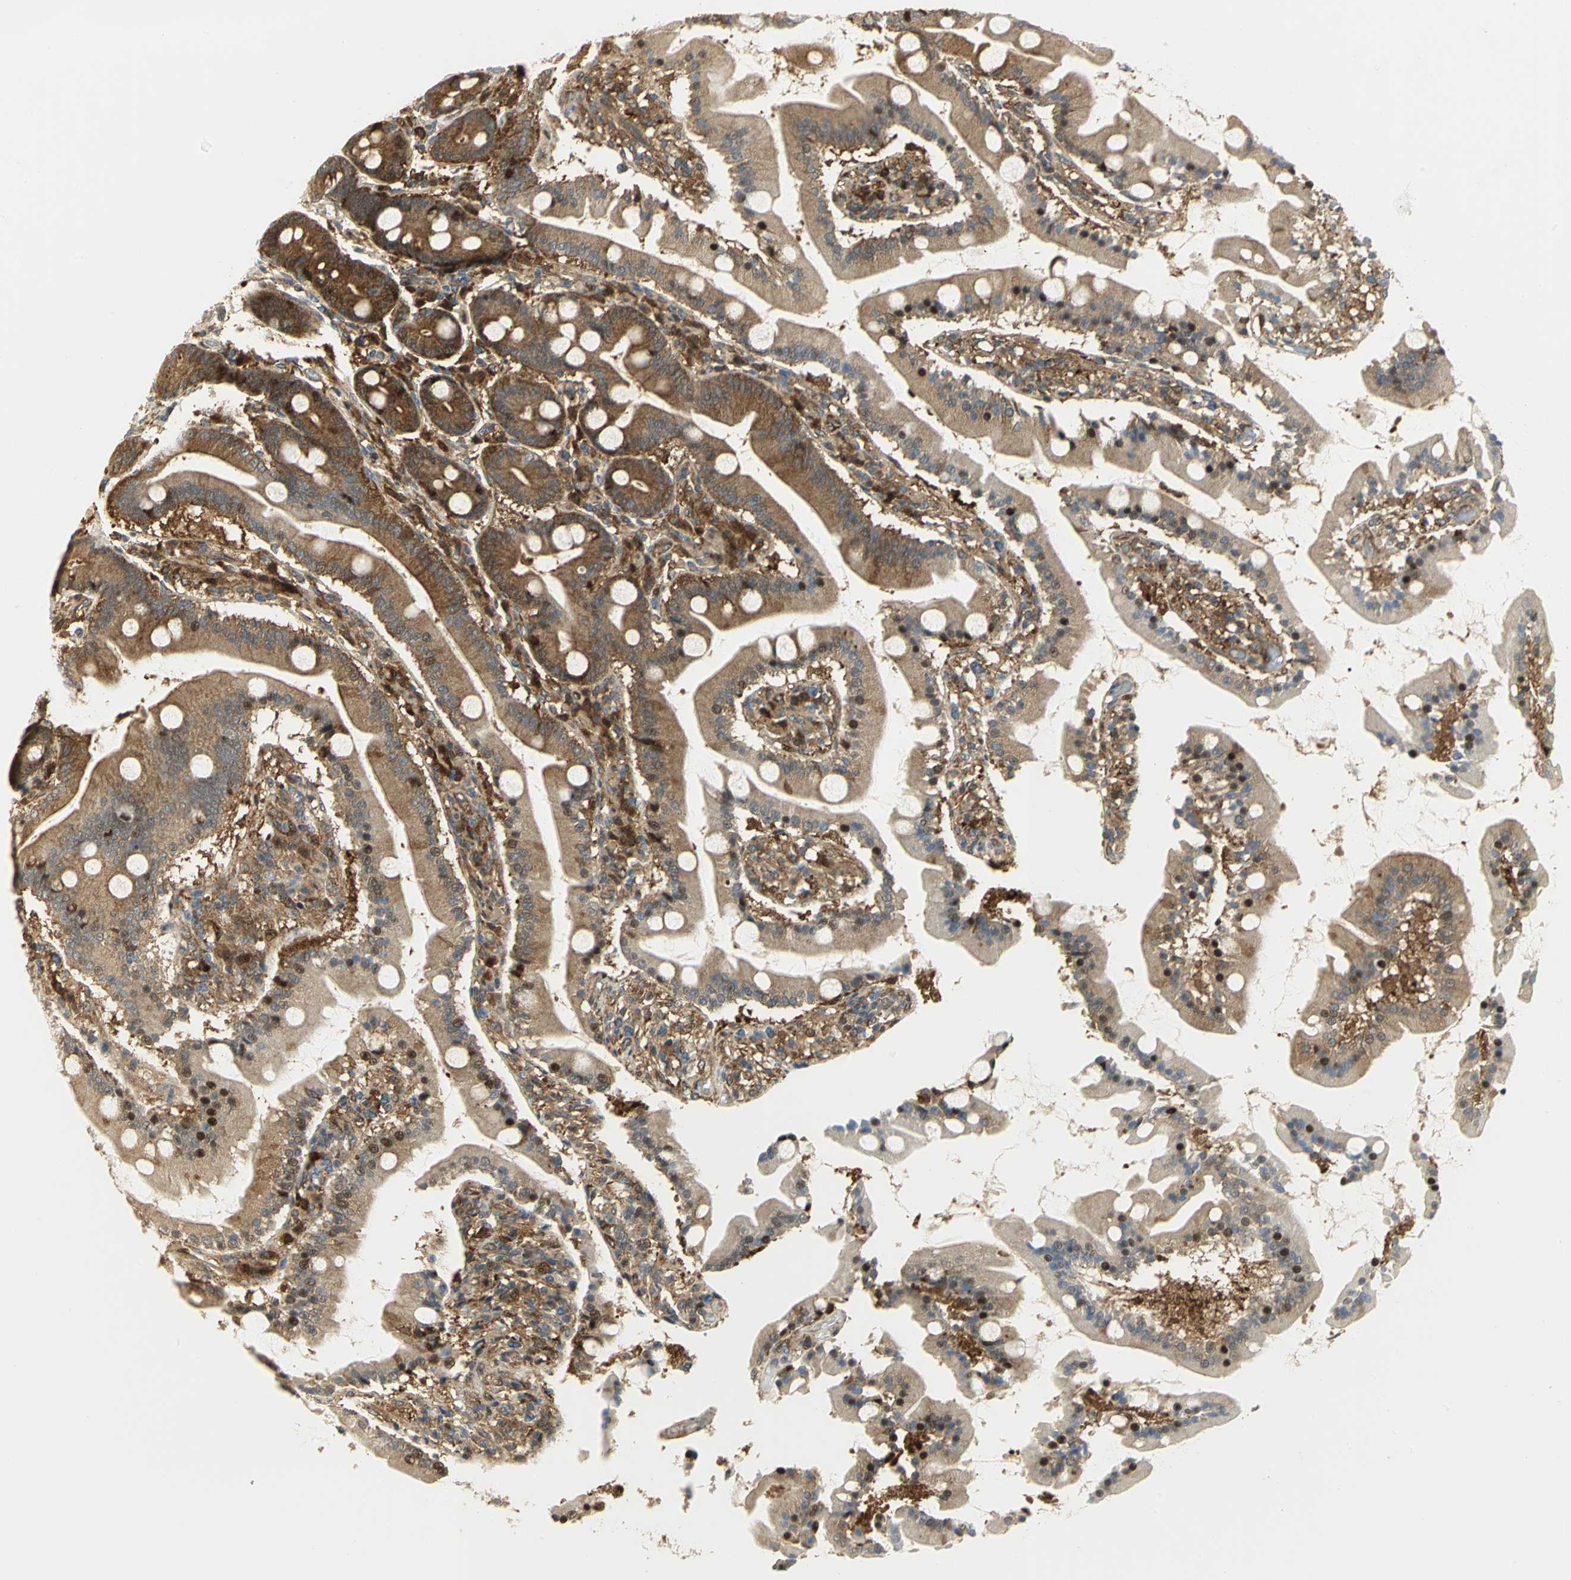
{"staining": {"intensity": "strong", "quantity": ">75%", "location": "cytoplasmic/membranous"}, "tissue": "duodenum", "cell_type": "Glandular cells", "image_type": "normal", "snomed": [{"axis": "morphology", "description": "Normal tissue, NOS"}, {"axis": "topography", "description": "Duodenum"}], "caption": "Protein analysis of benign duodenum displays strong cytoplasmic/membranous staining in about >75% of glandular cells. The protein of interest is stained brown, and the nuclei are stained in blue (DAB IHC with brightfield microscopy, high magnification).", "gene": "EEA1", "patient": {"sex": "female", "age": 64}}